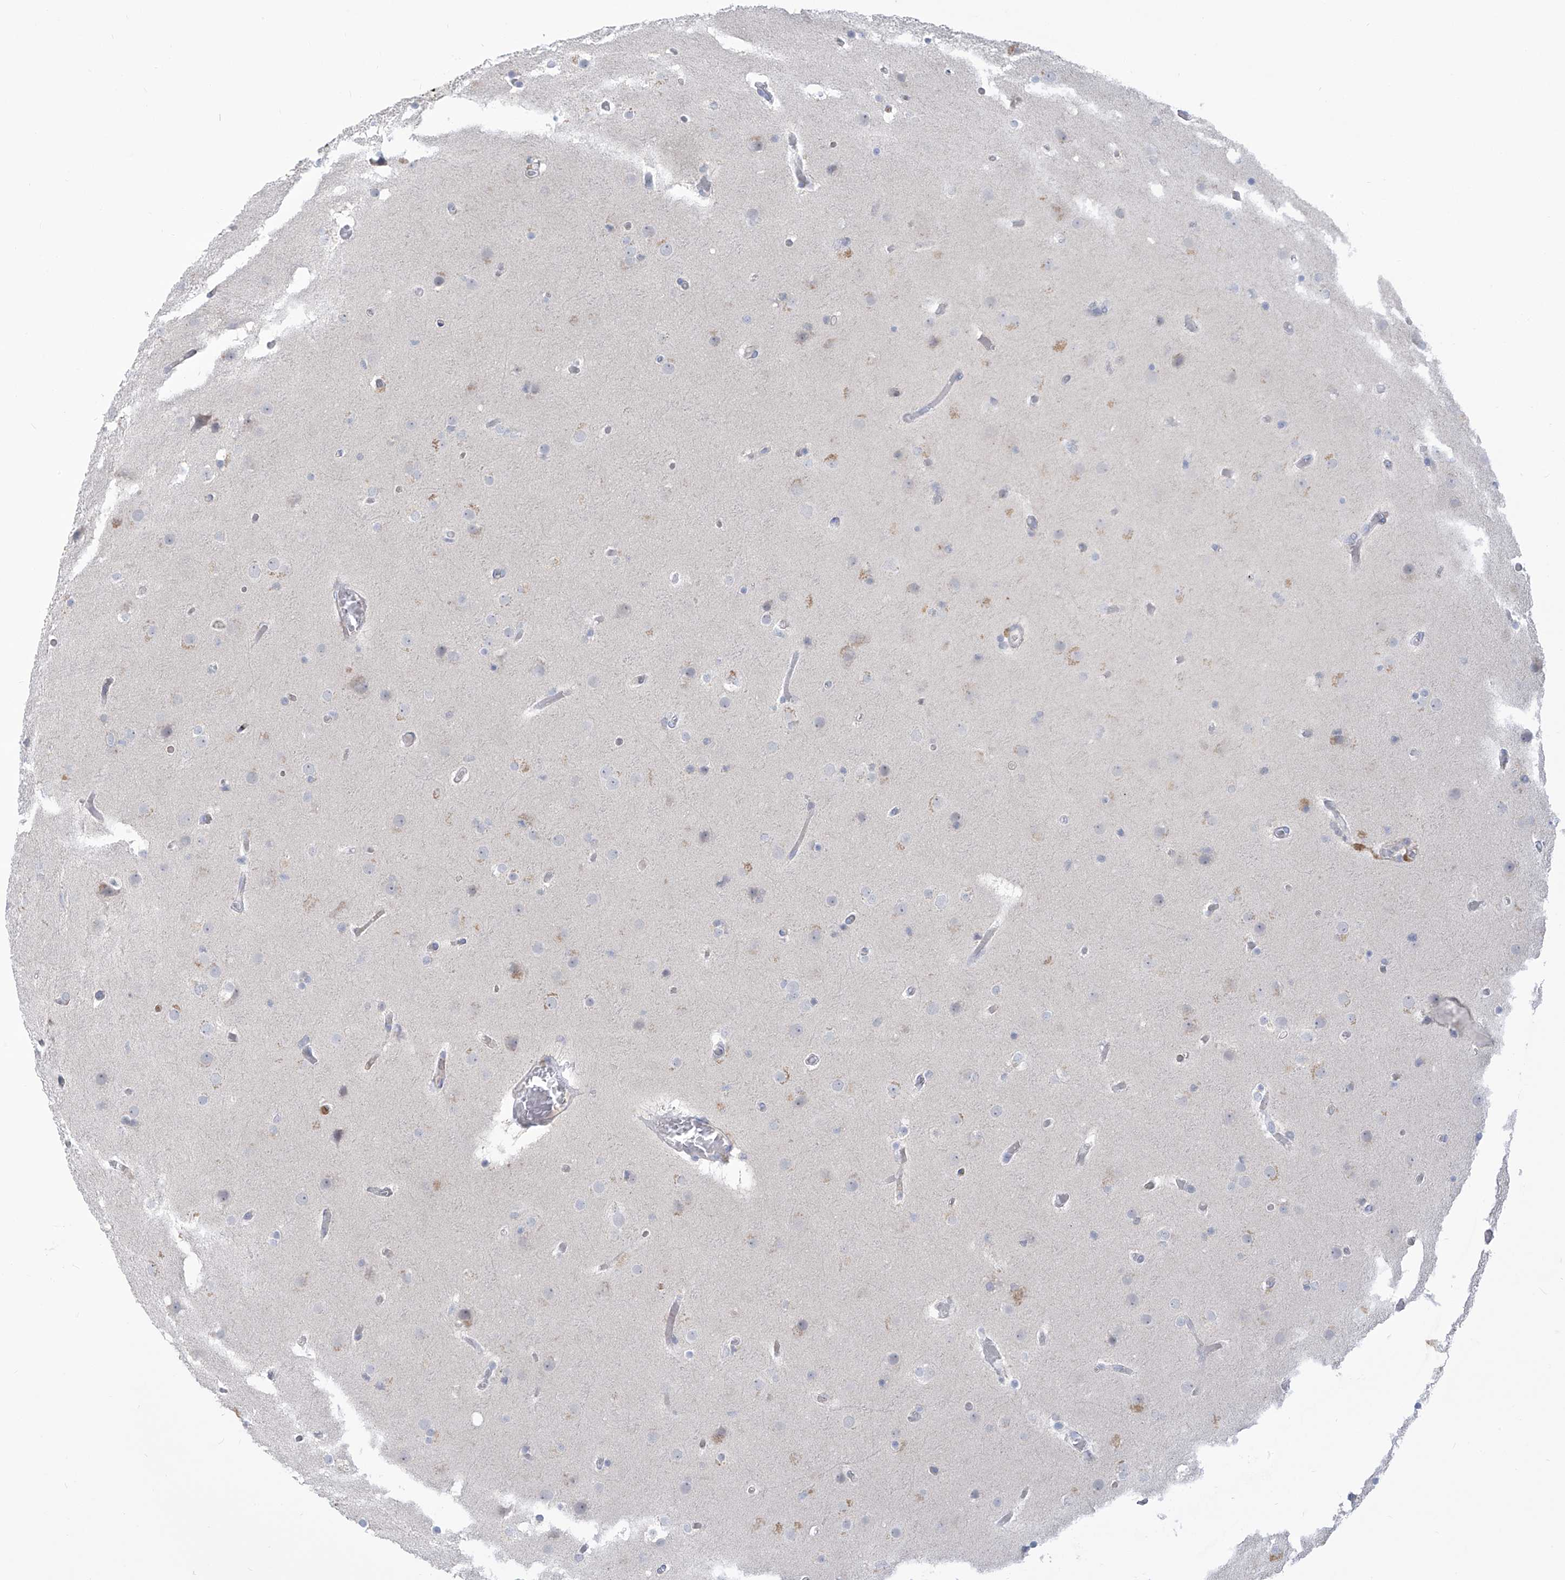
{"staining": {"intensity": "negative", "quantity": "none", "location": "none"}, "tissue": "glioma", "cell_type": "Tumor cells", "image_type": "cancer", "snomed": [{"axis": "morphology", "description": "Glioma, malignant, High grade"}, {"axis": "topography", "description": "Cerebral cortex"}], "caption": "A high-resolution histopathology image shows immunohistochemistry staining of glioma, which shows no significant expression in tumor cells.", "gene": "NOTO", "patient": {"sex": "female", "age": 36}}